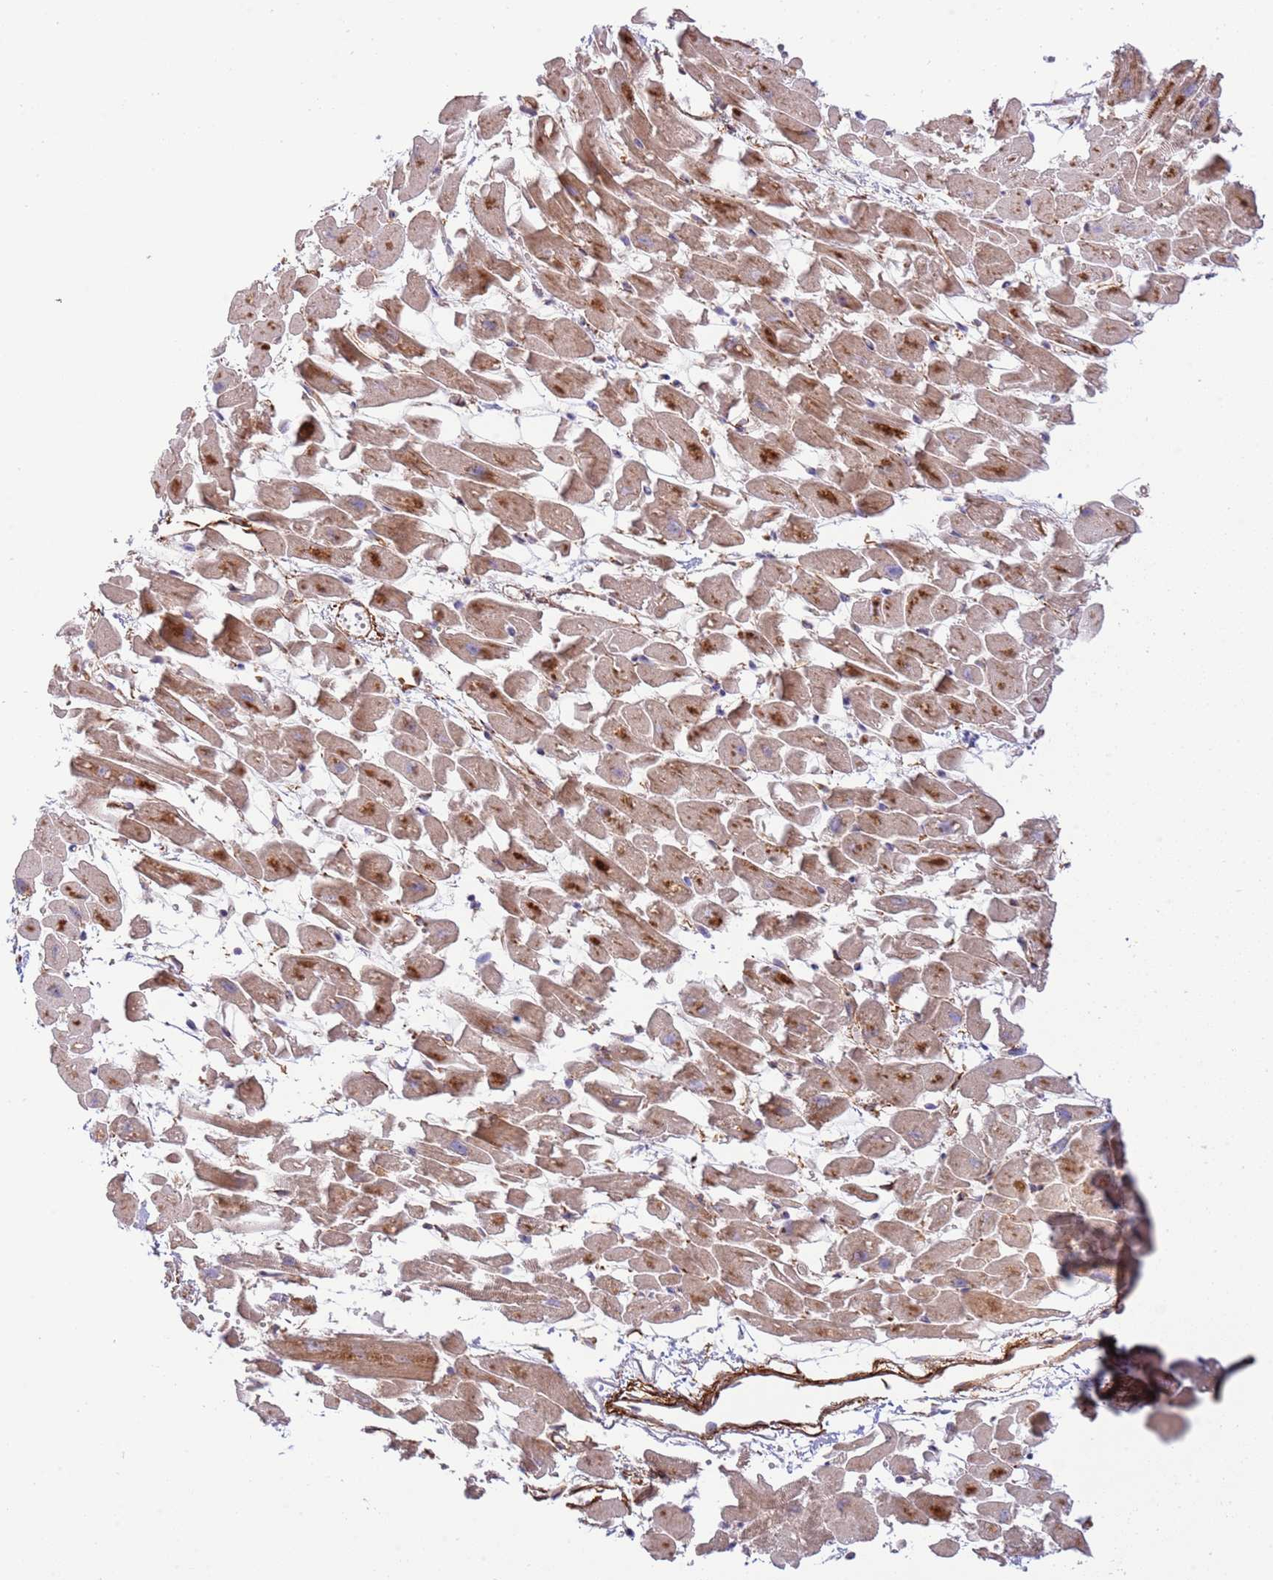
{"staining": {"intensity": "moderate", "quantity": ">75%", "location": "cytoplasmic/membranous"}, "tissue": "heart muscle", "cell_type": "Cardiomyocytes", "image_type": "normal", "snomed": [{"axis": "morphology", "description": "Normal tissue, NOS"}, {"axis": "topography", "description": "Heart"}], "caption": "Normal heart muscle exhibits moderate cytoplasmic/membranous staining in approximately >75% of cardiomyocytes, visualized by immunohistochemistry. (DAB (3,3'-diaminobenzidine) IHC with brightfield microscopy, high magnification).", "gene": "NEK3", "patient": {"sex": "female", "age": 64}}